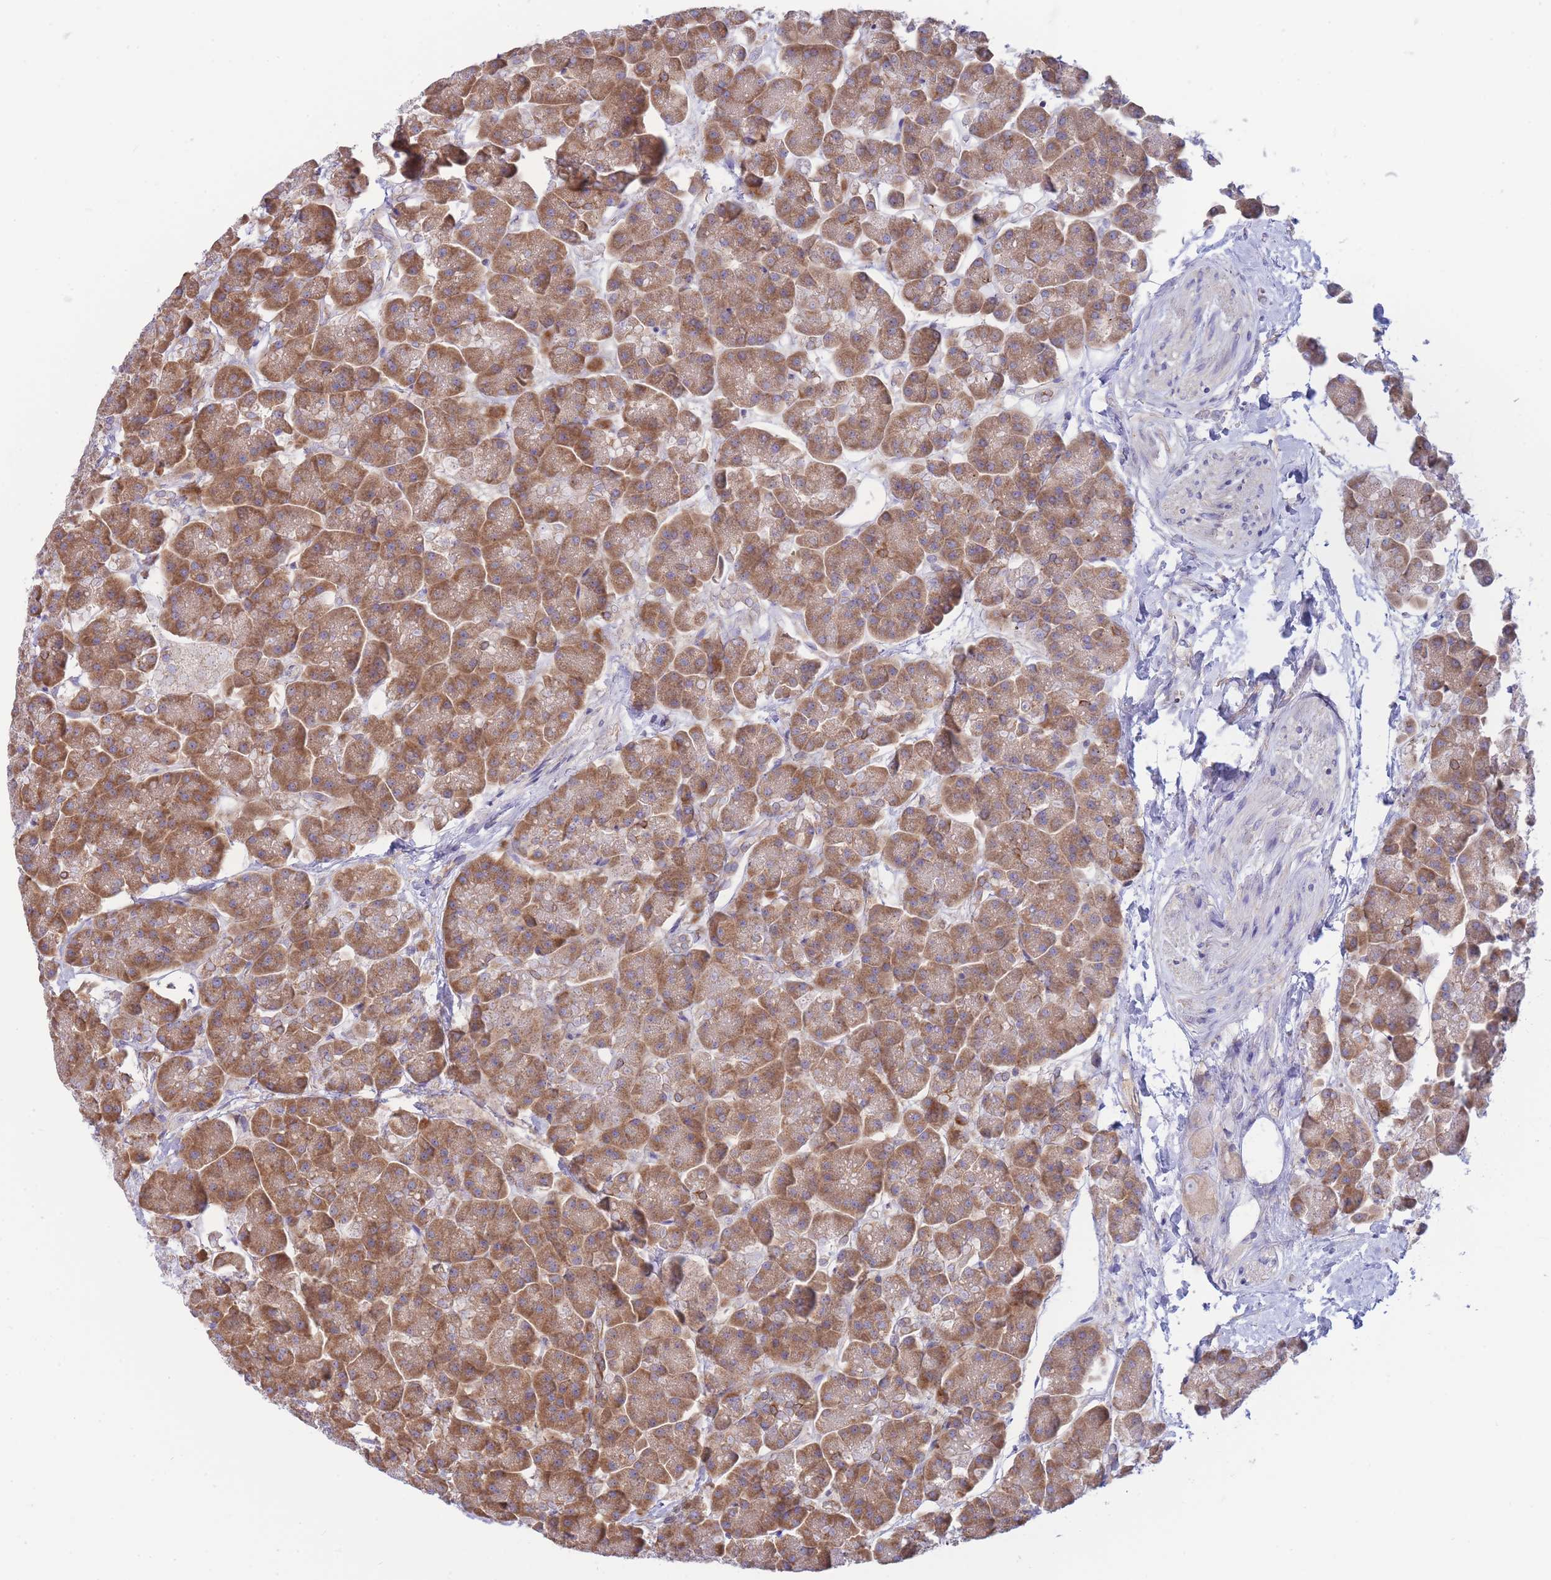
{"staining": {"intensity": "moderate", "quantity": ">75%", "location": "cytoplasmic/membranous"}, "tissue": "pancreas", "cell_type": "Exocrine glandular cells", "image_type": "normal", "snomed": [{"axis": "morphology", "description": "Normal tissue, NOS"}, {"axis": "topography", "description": "Pancreas"}, {"axis": "topography", "description": "Peripheral nerve tissue"}], "caption": "Exocrine glandular cells show moderate cytoplasmic/membranous expression in about >75% of cells in unremarkable pancreas.", "gene": "SH2B2", "patient": {"sex": "male", "age": 54}}